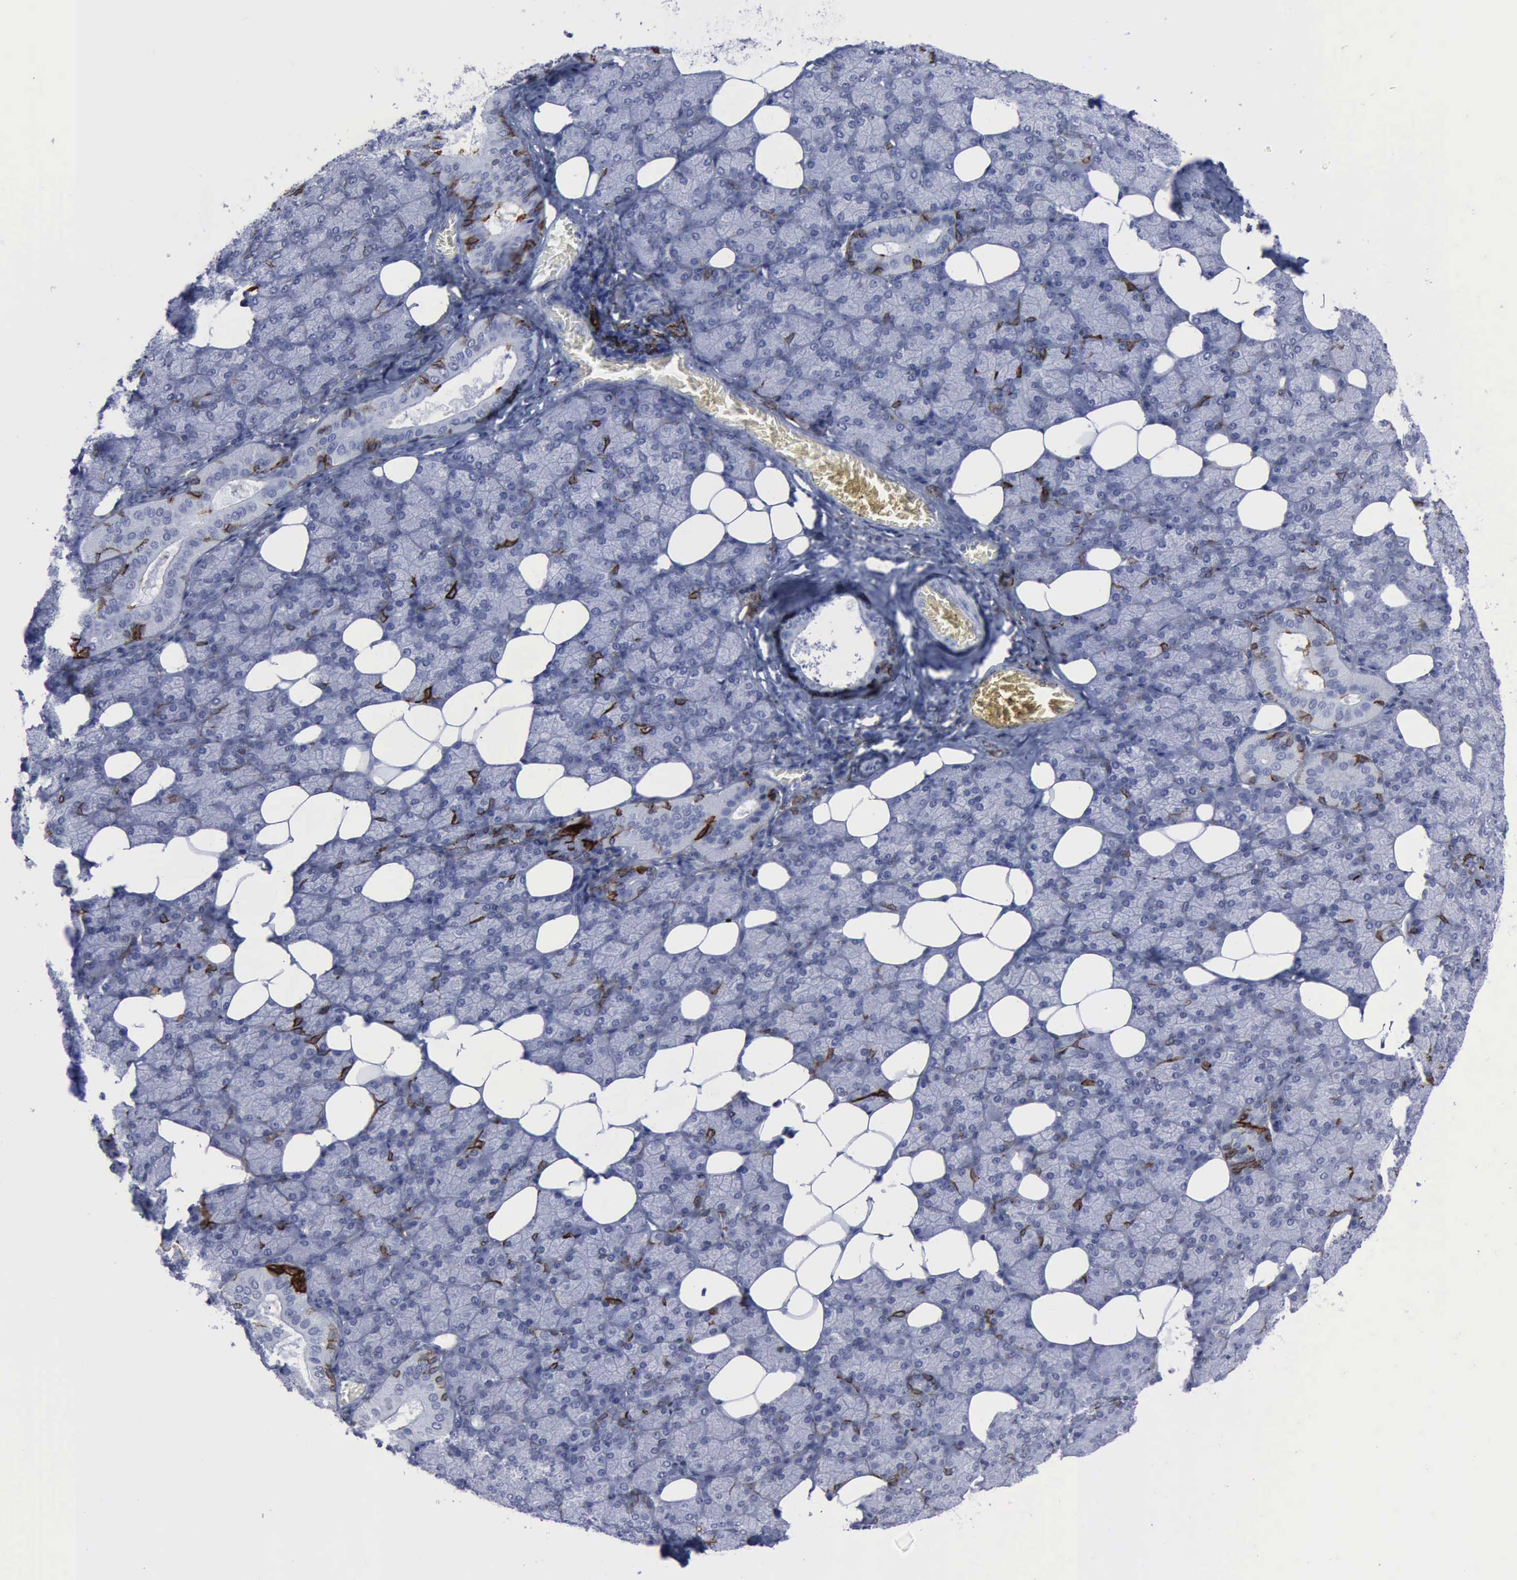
{"staining": {"intensity": "negative", "quantity": "none", "location": "none"}, "tissue": "salivary gland", "cell_type": "Glandular cells", "image_type": "normal", "snomed": [{"axis": "morphology", "description": "Normal tissue, NOS"}, {"axis": "topography", "description": "Lymph node"}, {"axis": "topography", "description": "Salivary gland"}], "caption": "Glandular cells are negative for protein expression in normal human salivary gland. (IHC, brightfield microscopy, high magnification).", "gene": "NGFR", "patient": {"sex": "male", "age": 8}}